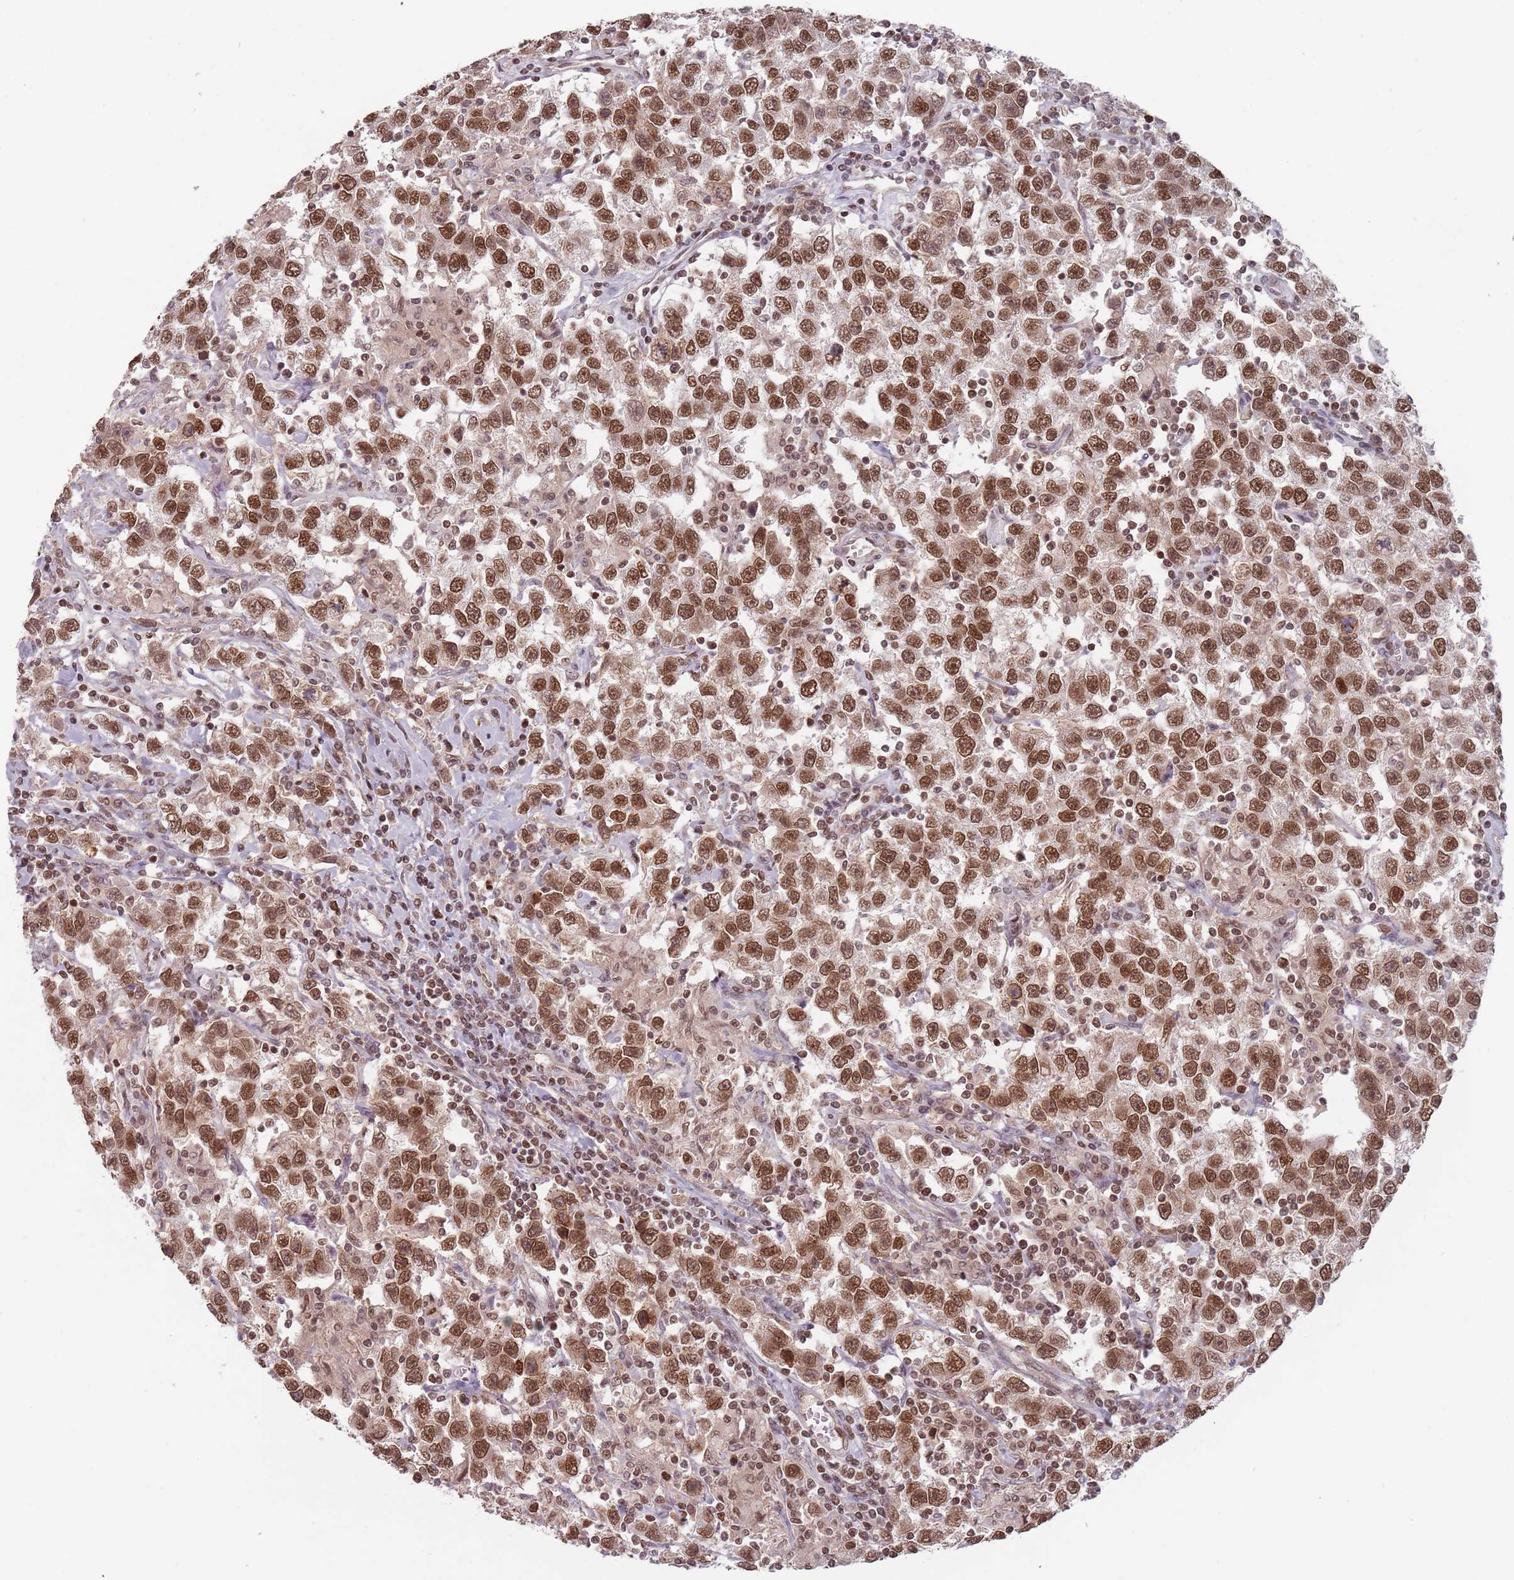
{"staining": {"intensity": "strong", "quantity": ">75%", "location": "nuclear"}, "tissue": "testis cancer", "cell_type": "Tumor cells", "image_type": "cancer", "snomed": [{"axis": "morphology", "description": "Seminoma, NOS"}, {"axis": "topography", "description": "Testis"}], "caption": "IHC image of neoplastic tissue: seminoma (testis) stained using IHC shows high levels of strong protein expression localized specifically in the nuclear of tumor cells, appearing as a nuclear brown color.", "gene": "NUP50", "patient": {"sex": "male", "age": 41}}